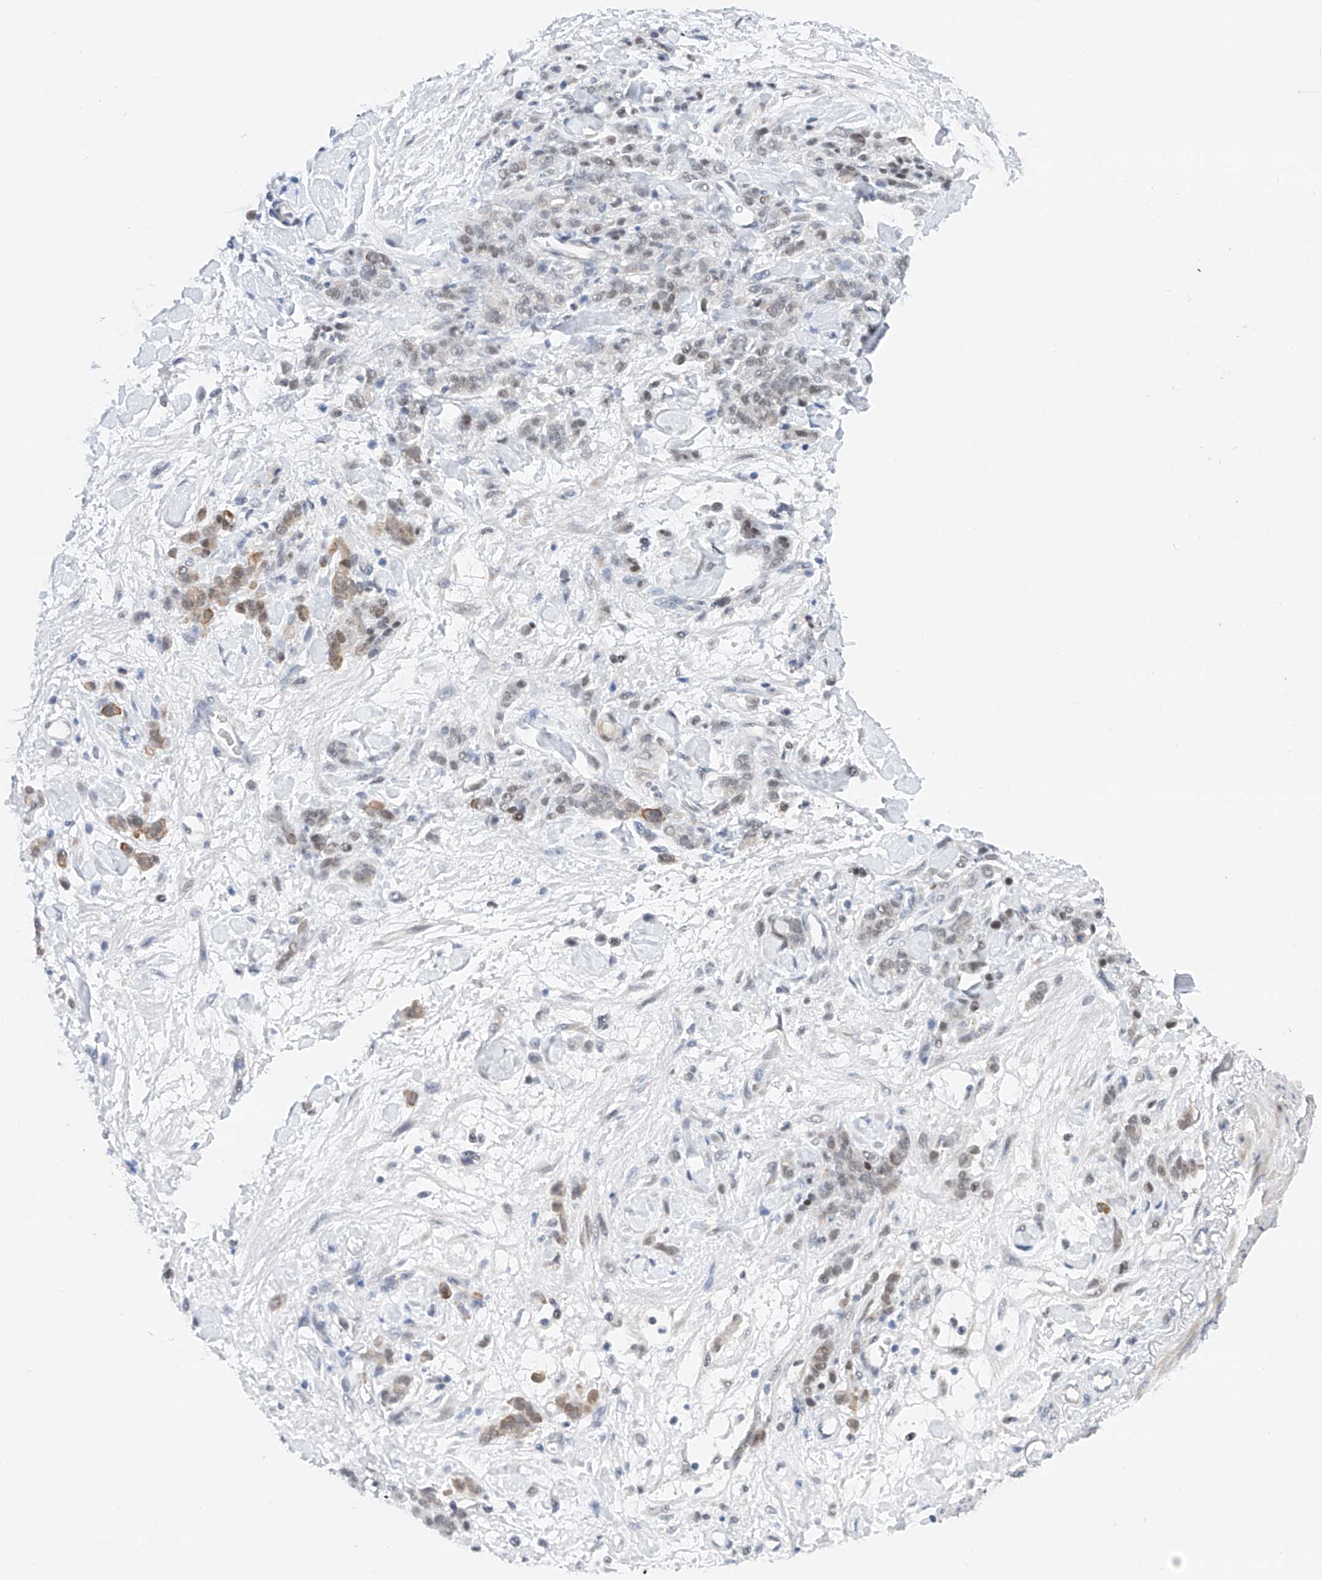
{"staining": {"intensity": "moderate", "quantity": "25%-75%", "location": "cytoplasmic/membranous,nuclear"}, "tissue": "stomach cancer", "cell_type": "Tumor cells", "image_type": "cancer", "snomed": [{"axis": "morphology", "description": "Normal tissue, NOS"}, {"axis": "morphology", "description": "Adenocarcinoma, NOS"}, {"axis": "topography", "description": "Stomach"}], "caption": "The histopathology image demonstrates staining of stomach cancer (adenocarcinoma), revealing moderate cytoplasmic/membranous and nuclear protein staining (brown color) within tumor cells.", "gene": "SNRNP200", "patient": {"sex": "male", "age": 82}}